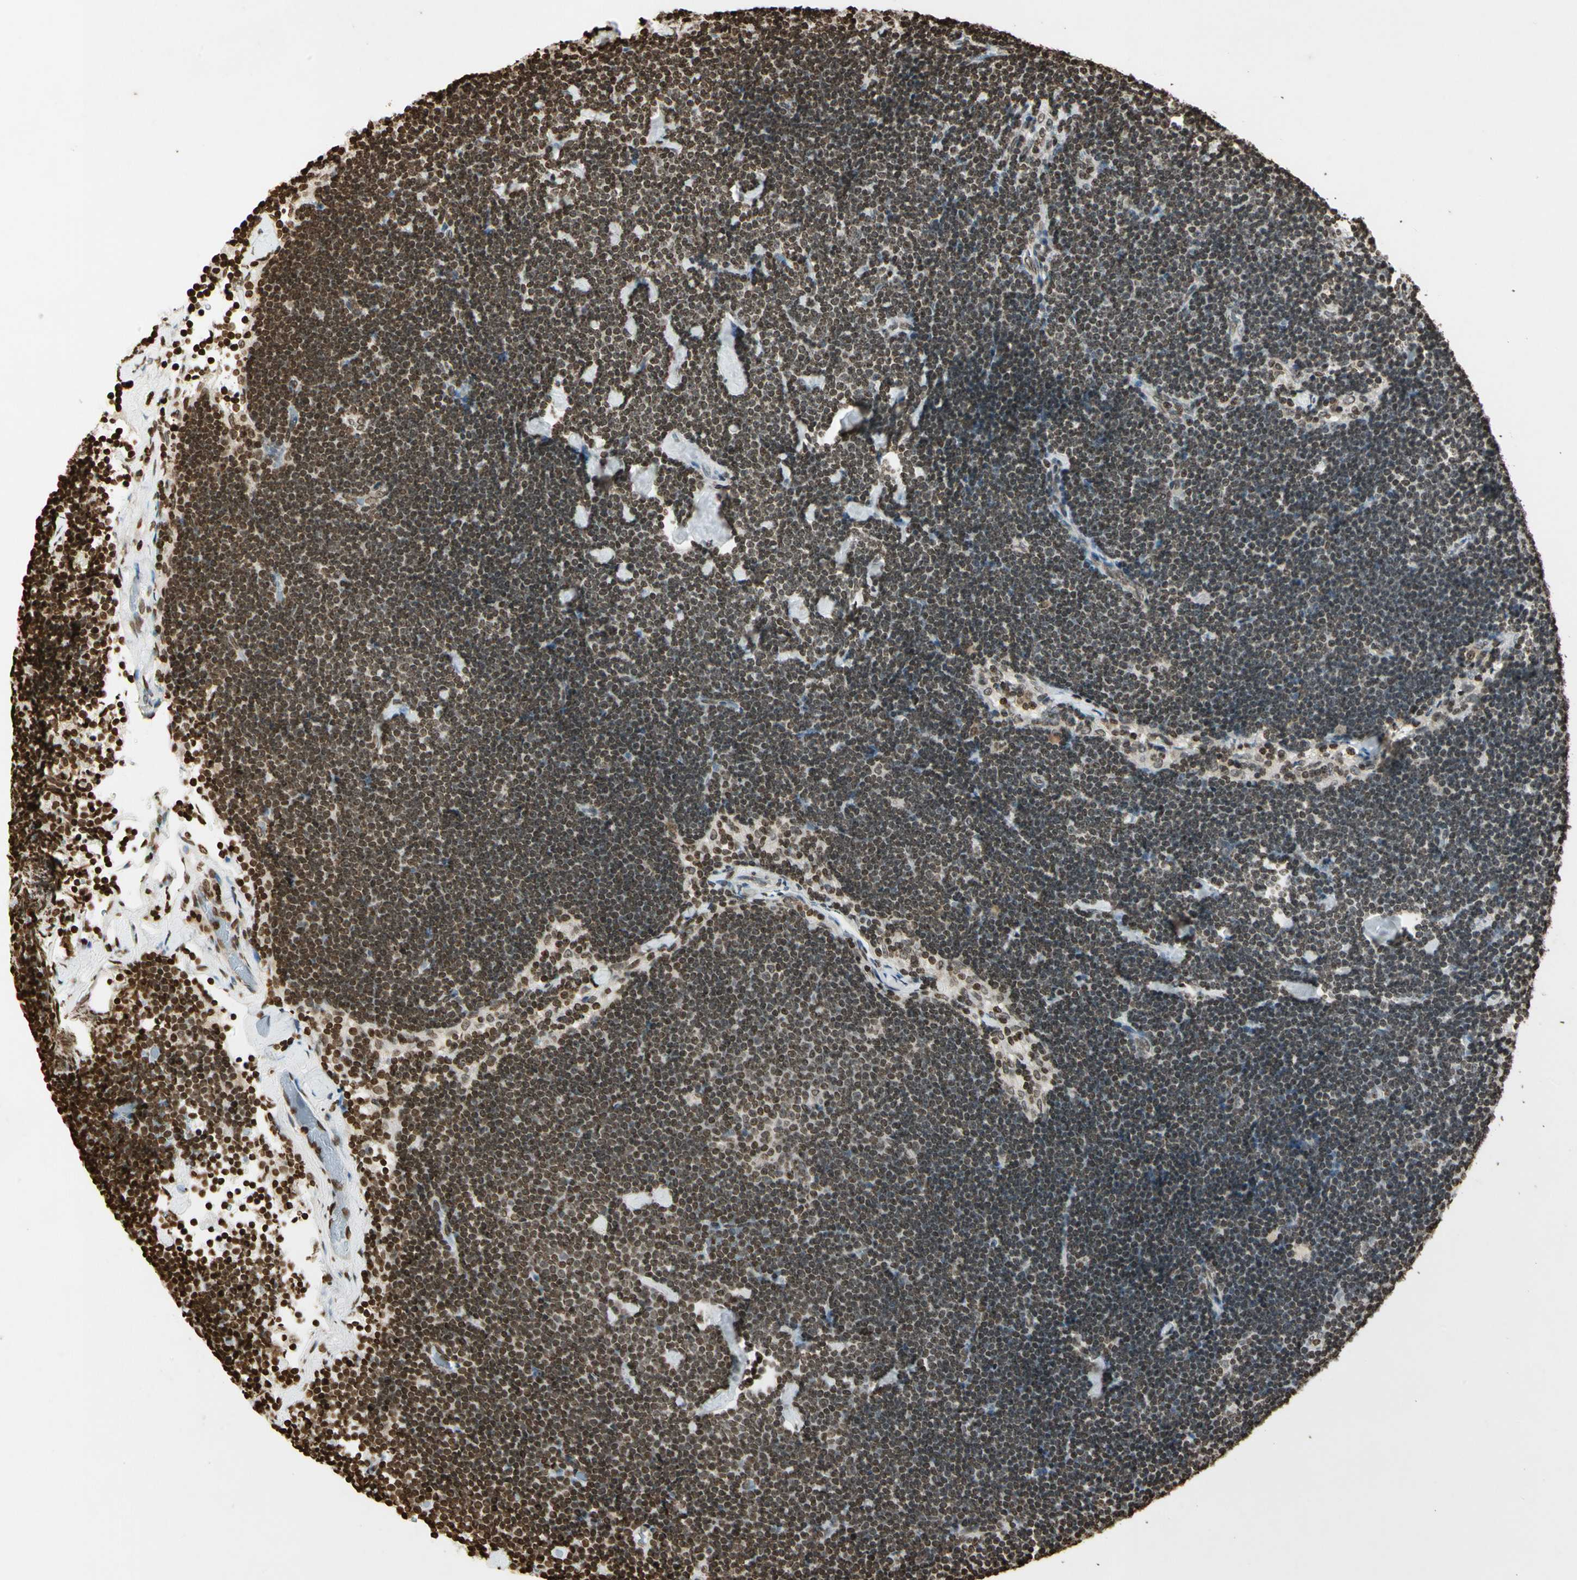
{"staining": {"intensity": "moderate", "quantity": ">75%", "location": "nuclear"}, "tissue": "lymph node", "cell_type": "Non-germinal center cells", "image_type": "normal", "snomed": [{"axis": "morphology", "description": "Normal tissue, NOS"}, {"axis": "topography", "description": "Lymph node"}], "caption": "Immunohistochemical staining of normal human lymph node displays medium levels of moderate nuclear expression in about >75% of non-germinal center cells.", "gene": "RORA", "patient": {"sex": "male", "age": 63}}